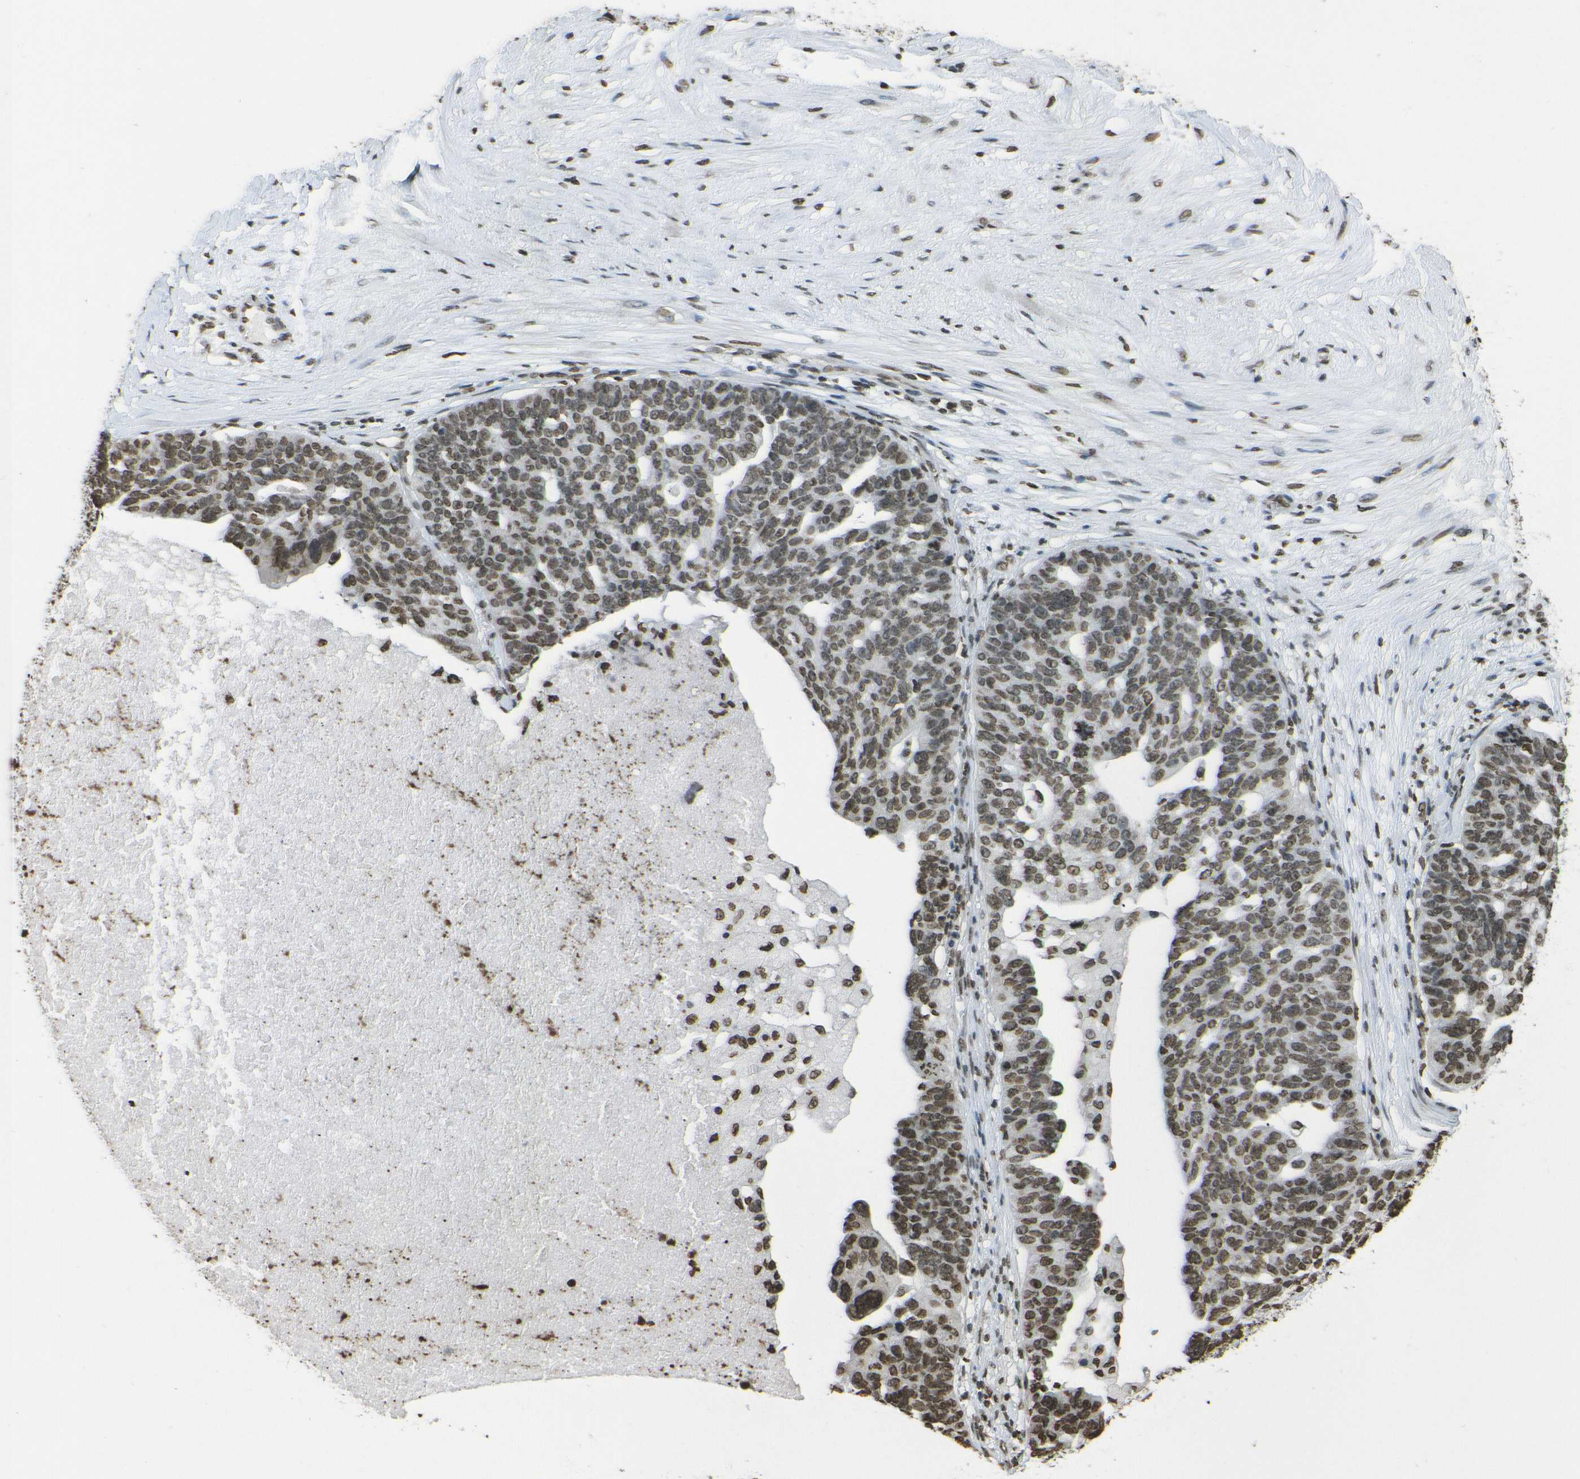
{"staining": {"intensity": "moderate", "quantity": ">75%", "location": "nuclear"}, "tissue": "ovarian cancer", "cell_type": "Tumor cells", "image_type": "cancer", "snomed": [{"axis": "morphology", "description": "Cystadenocarcinoma, serous, NOS"}, {"axis": "topography", "description": "Ovary"}], "caption": "An immunohistochemistry (IHC) image of tumor tissue is shown. Protein staining in brown highlights moderate nuclear positivity in ovarian cancer within tumor cells. (brown staining indicates protein expression, while blue staining denotes nuclei).", "gene": "H4C16", "patient": {"sex": "female", "age": 59}}